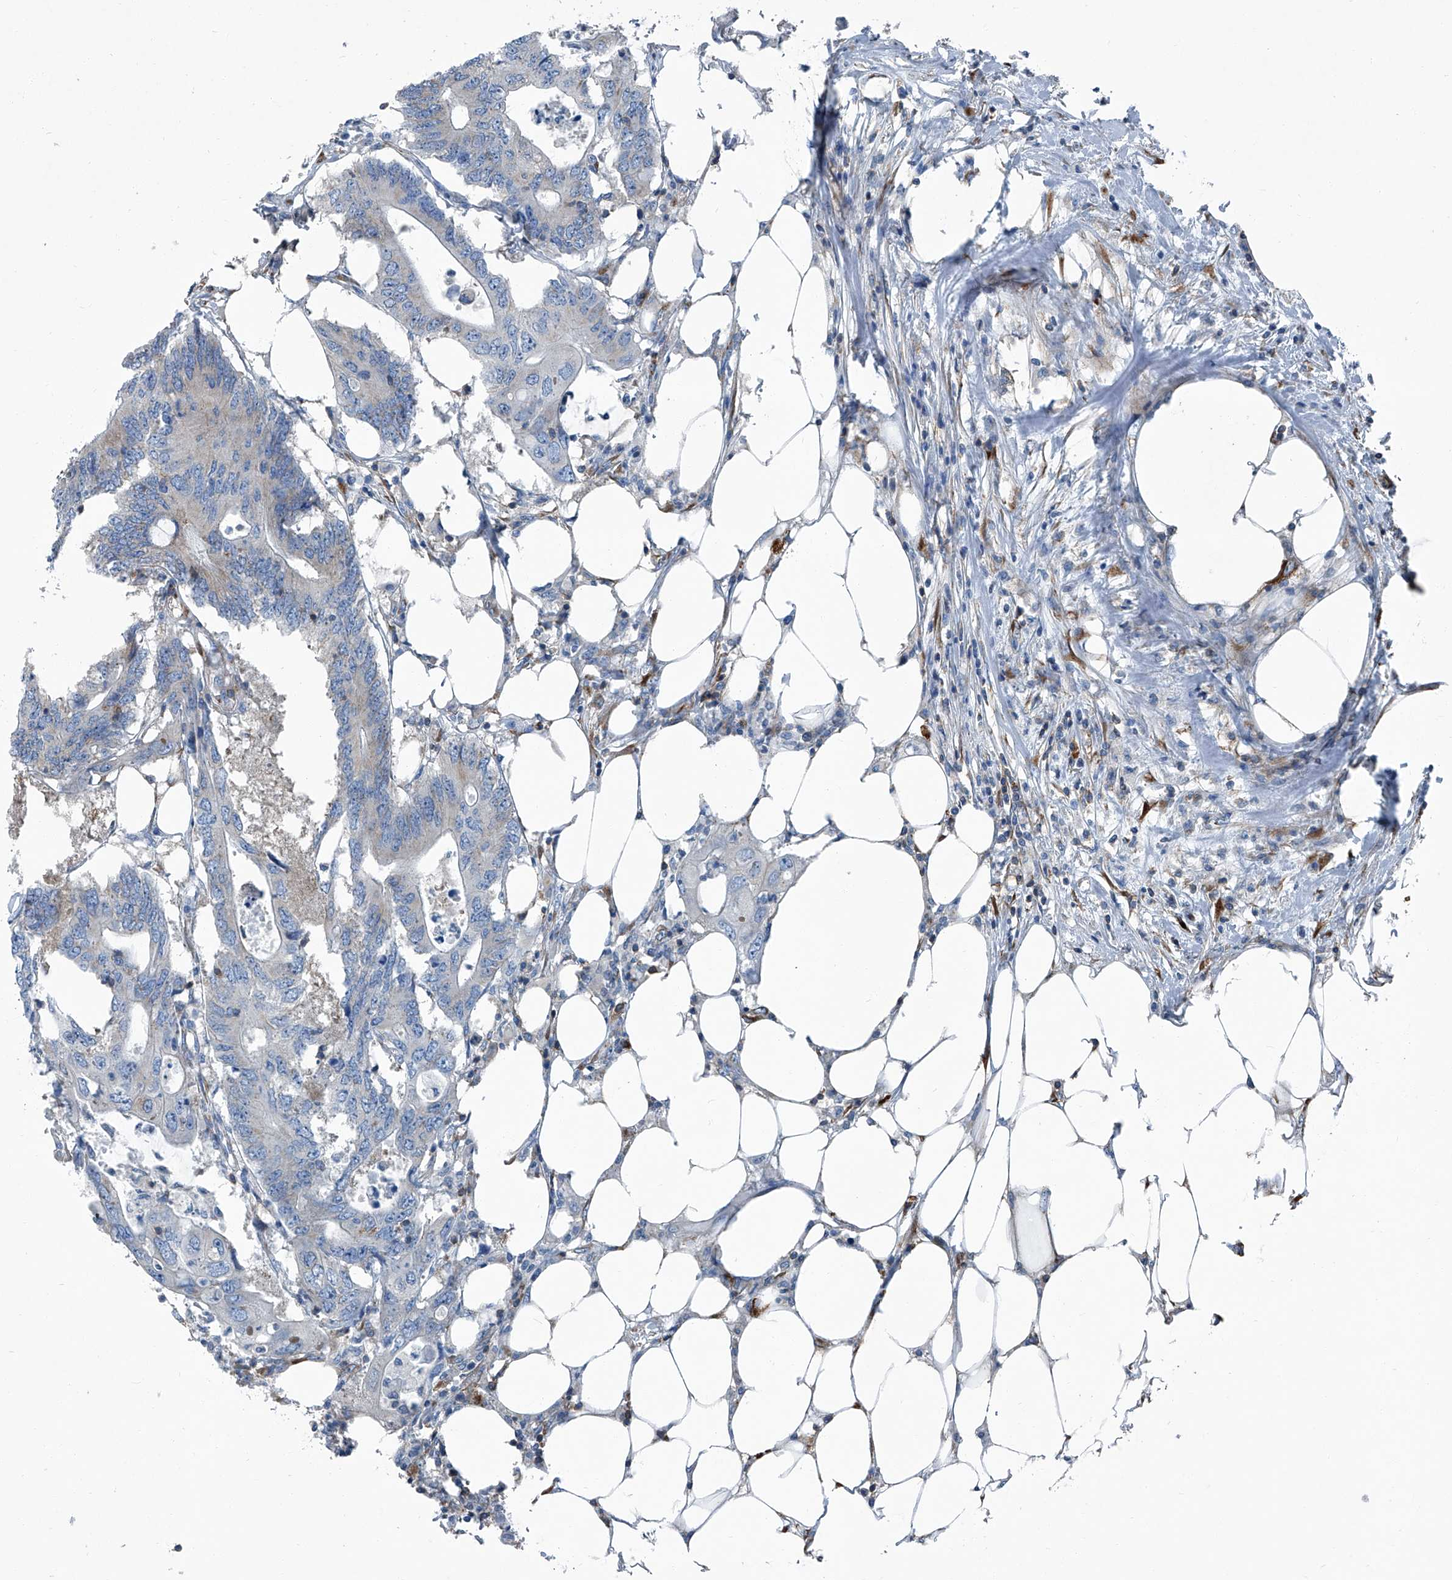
{"staining": {"intensity": "negative", "quantity": "none", "location": "none"}, "tissue": "colorectal cancer", "cell_type": "Tumor cells", "image_type": "cancer", "snomed": [{"axis": "morphology", "description": "Adenocarcinoma, NOS"}, {"axis": "topography", "description": "Colon"}], "caption": "This is an immunohistochemistry (IHC) photomicrograph of colorectal cancer (adenocarcinoma). There is no staining in tumor cells.", "gene": "SEPTIN7", "patient": {"sex": "male", "age": 71}}